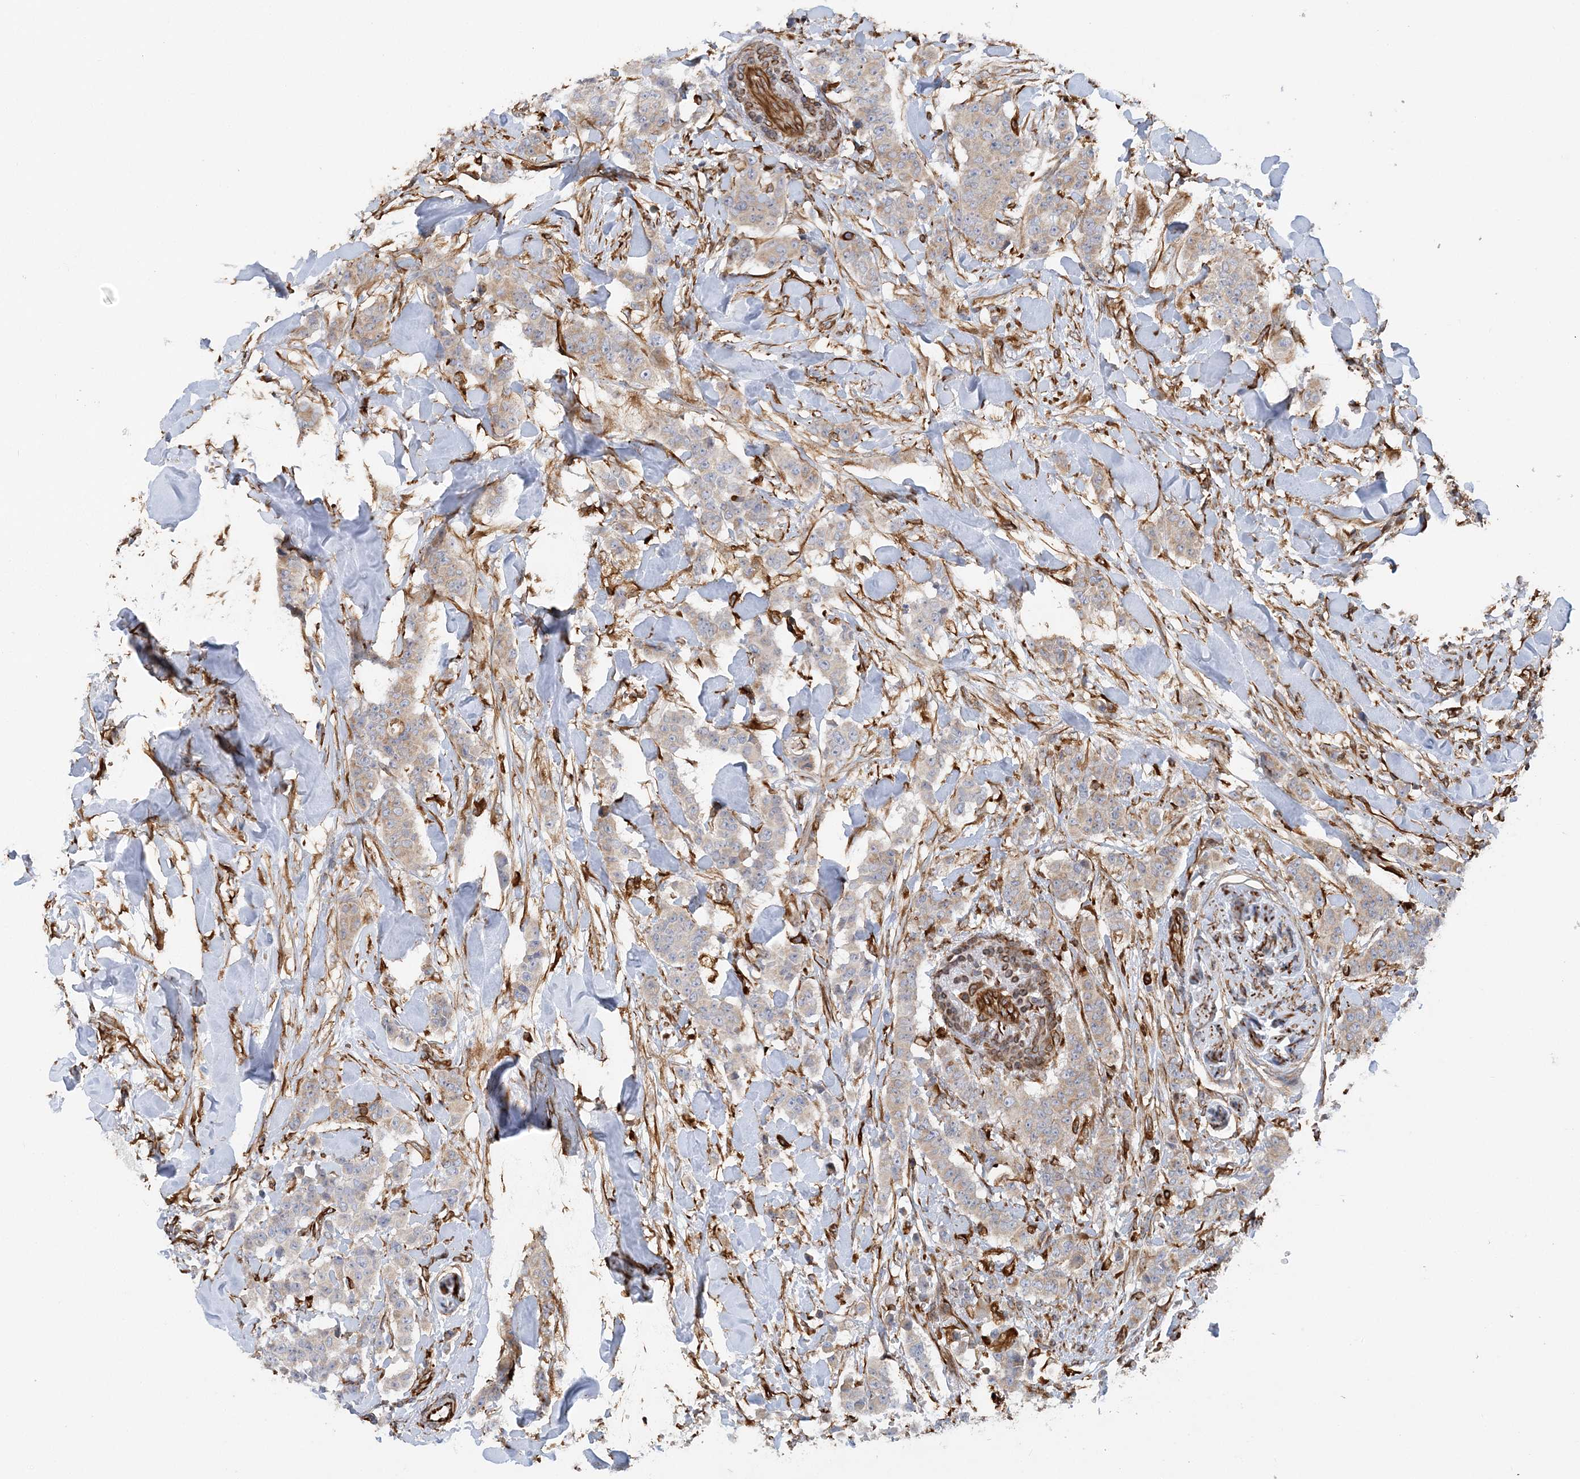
{"staining": {"intensity": "weak", "quantity": "25%-75%", "location": "cytoplasmic/membranous"}, "tissue": "breast cancer", "cell_type": "Tumor cells", "image_type": "cancer", "snomed": [{"axis": "morphology", "description": "Duct carcinoma"}, {"axis": "topography", "description": "Breast"}], "caption": "The micrograph demonstrates staining of invasive ductal carcinoma (breast), revealing weak cytoplasmic/membranous protein expression (brown color) within tumor cells.", "gene": "FAM114A2", "patient": {"sex": "female", "age": 40}}